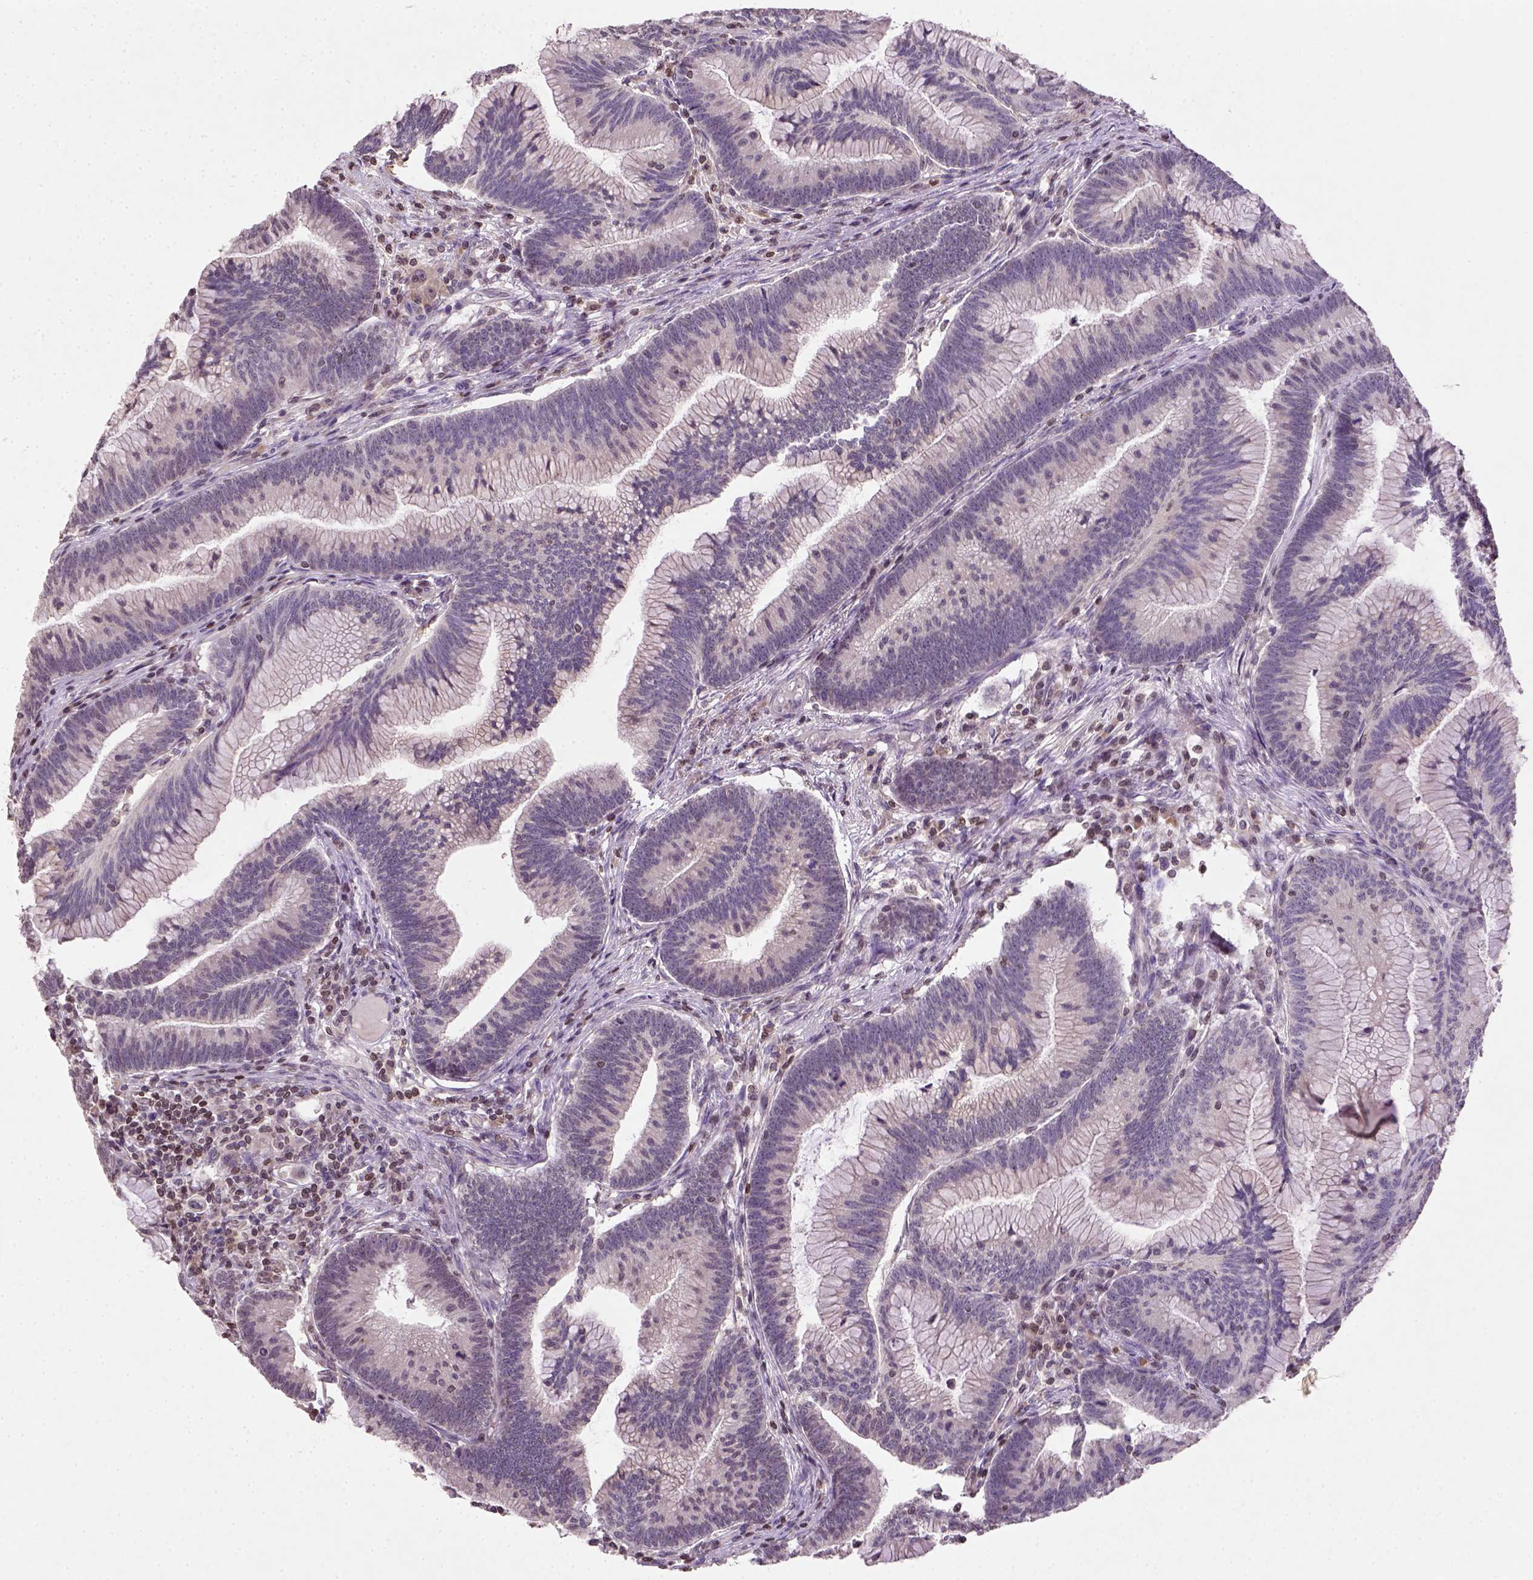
{"staining": {"intensity": "negative", "quantity": "none", "location": "none"}, "tissue": "colorectal cancer", "cell_type": "Tumor cells", "image_type": "cancer", "snomed": [{"axis": "morphology", "description": "Adenocarcinoma, NOS"}, {"axis": "topography", "description": "Colon"}], "caption": "An IHC micrograph of colorectal adenocarcinoma is shown. There is no staining in tumor cells of colorectal adenocarcinoma.", "gene": "NUDT3", "patient": {"sex": "female", "age": 78}}